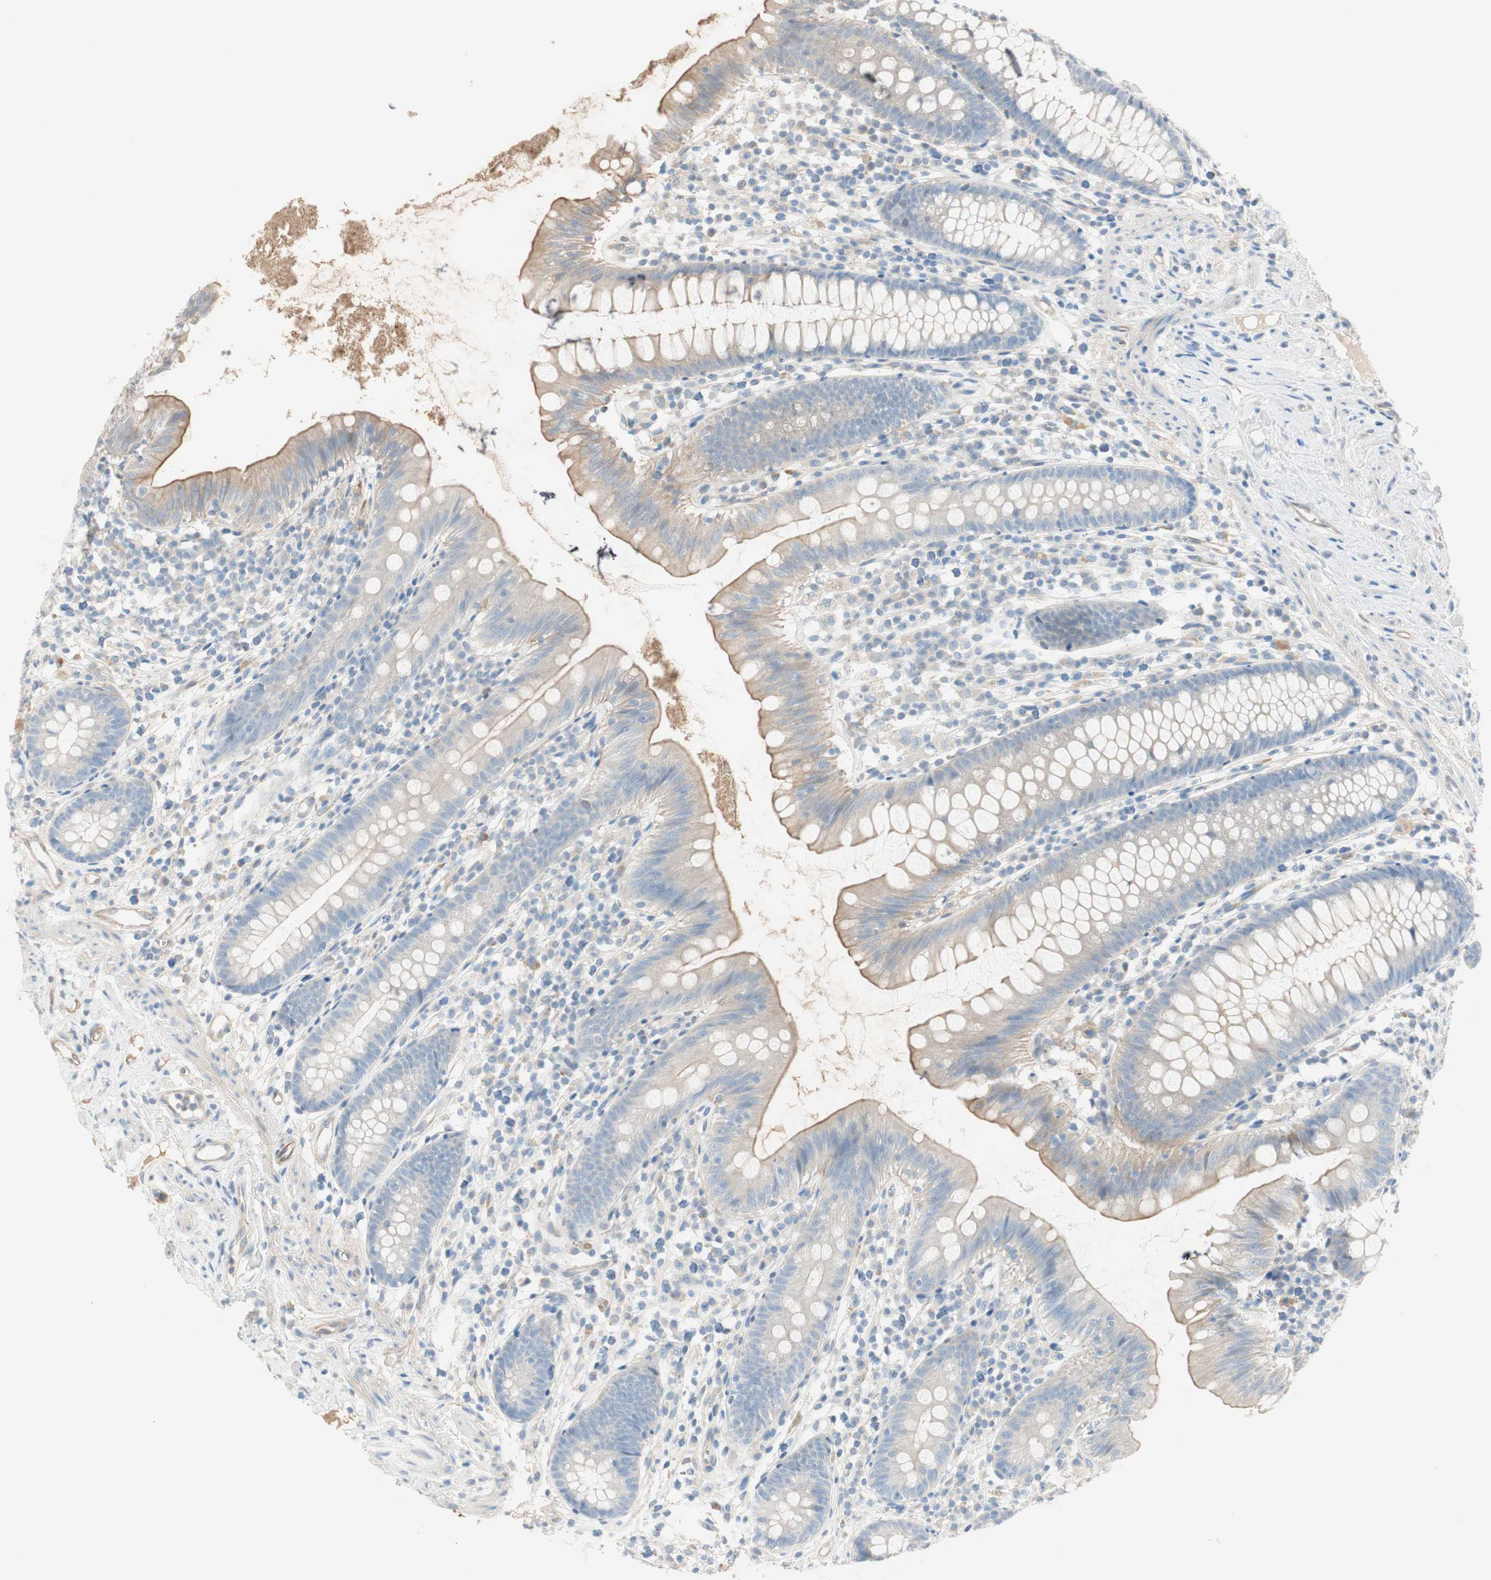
{"staining": {"intensity": "weak", "quantity": "<25%", "location": "cytoplasmic/membranous"}, "tissue": "appendix", "cell_type": "Glandular cells", "image_type": "normal", "snomed": [{"axis": "morphology", "description": "Normal tissue, NOS"}, {"axis": "topography", "description": "Appendix"}], "caption": "This is a histopathology image of IHC staining of normal appendix, which shows no positivity in glandular cells.", "gene": "CDK3", "patient": {"sex": "male", "age": 52}}